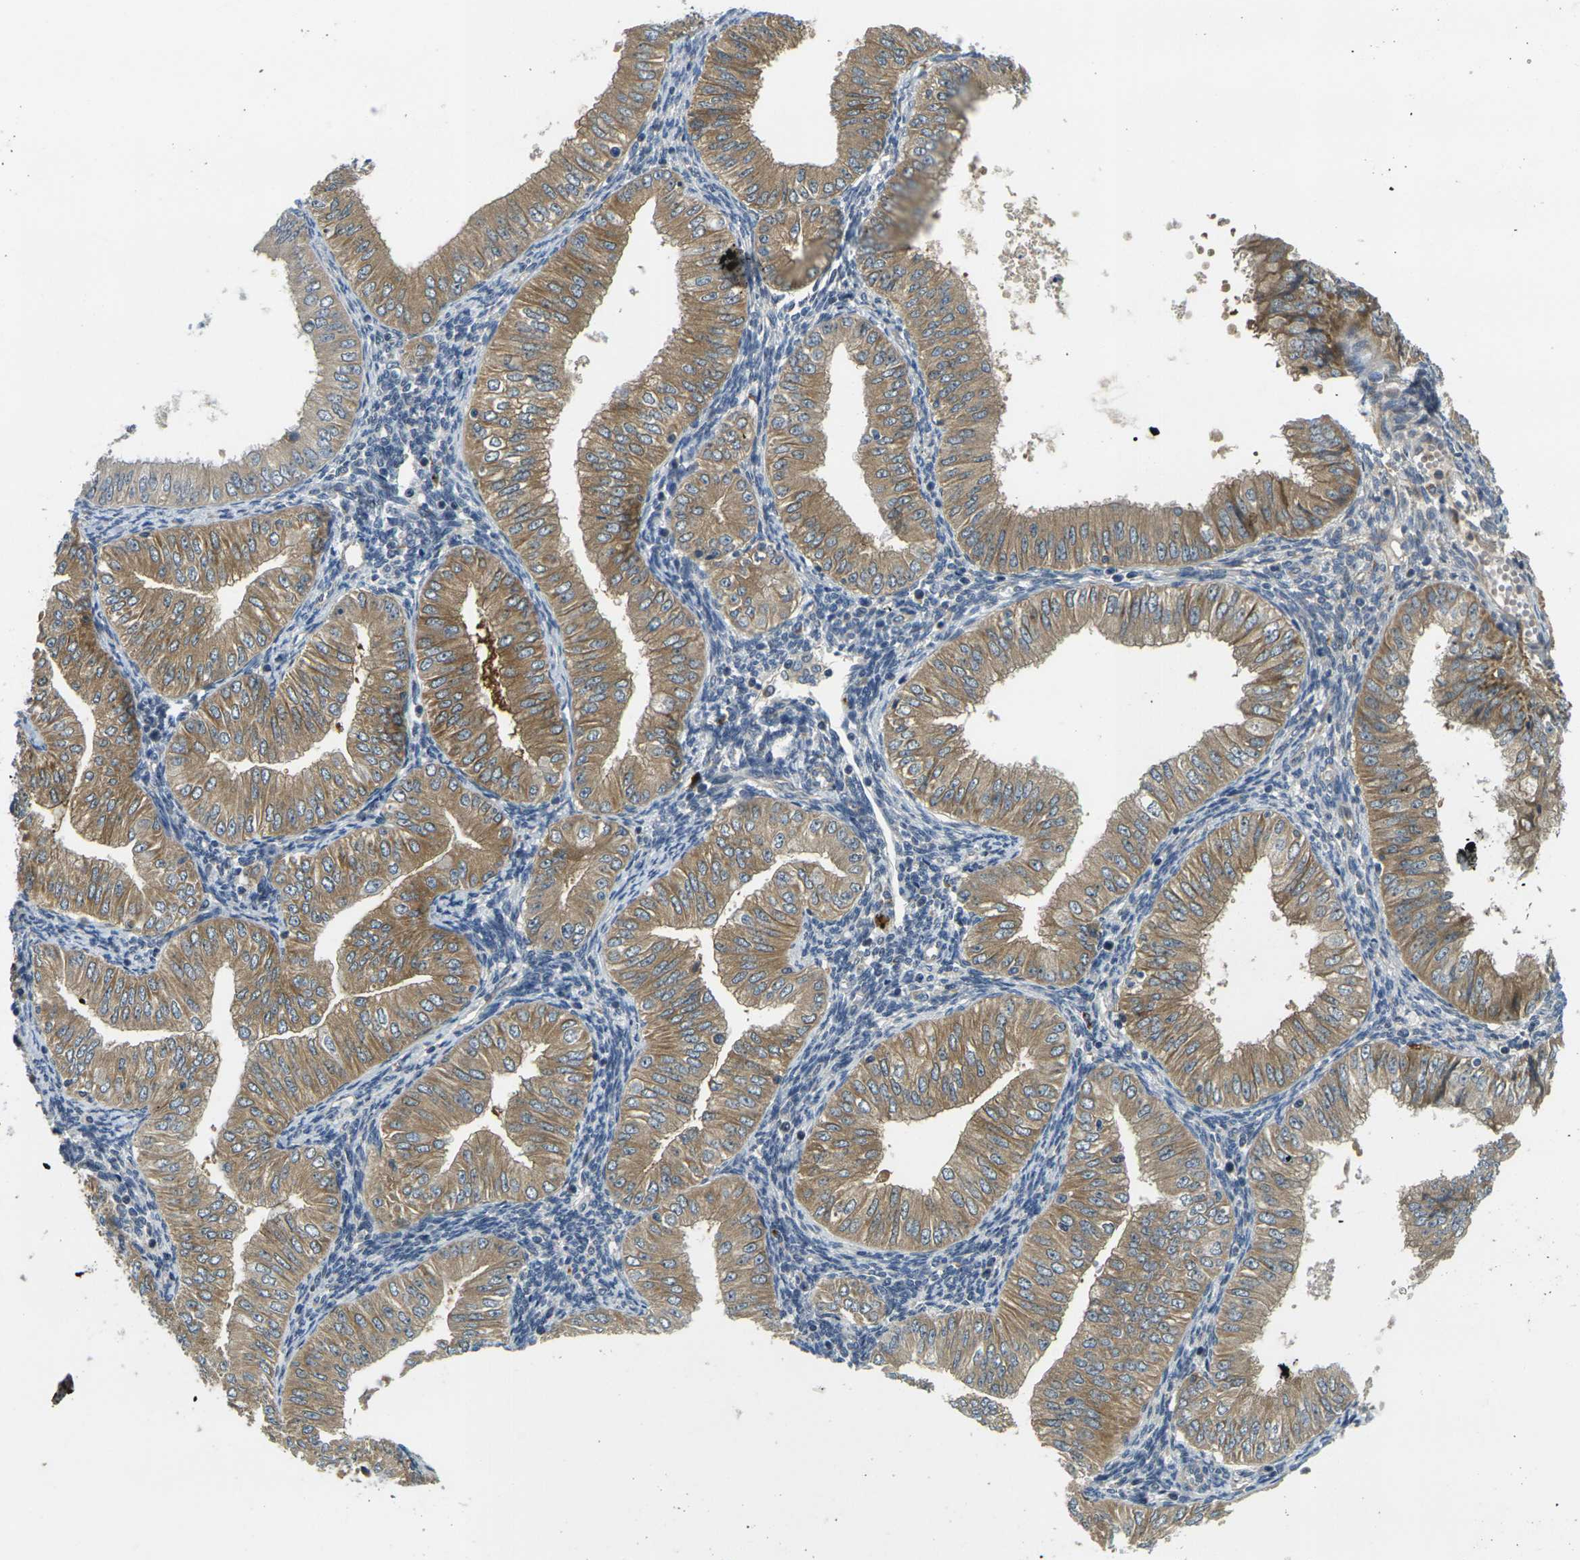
{"staining": {"intensity": "moderate", "quantity": ">75%", "location": "cytoplasmic/membranous"}, "tissue": "endometrial cancer", "cell_type": "Tumor cells", "image_type": "cancer", "snomed": [{"axis": "morphology", "description": "Normal tissue, NOS"}, {"axis": "morphology", "description": "Adenocarcinoma, NOS"}, {"axis": "topography", "description": "Endometrium"}], "caption": "This histopathology image exhibits immunohistochemistry staining of endometrial cancer (adenocarcinoma), with medium moderate cytoplasmic/membranous positivity in about >75% of tumor cells.", "gene": "MINAR2", "patient": {"sex": "female", "age": 53}}